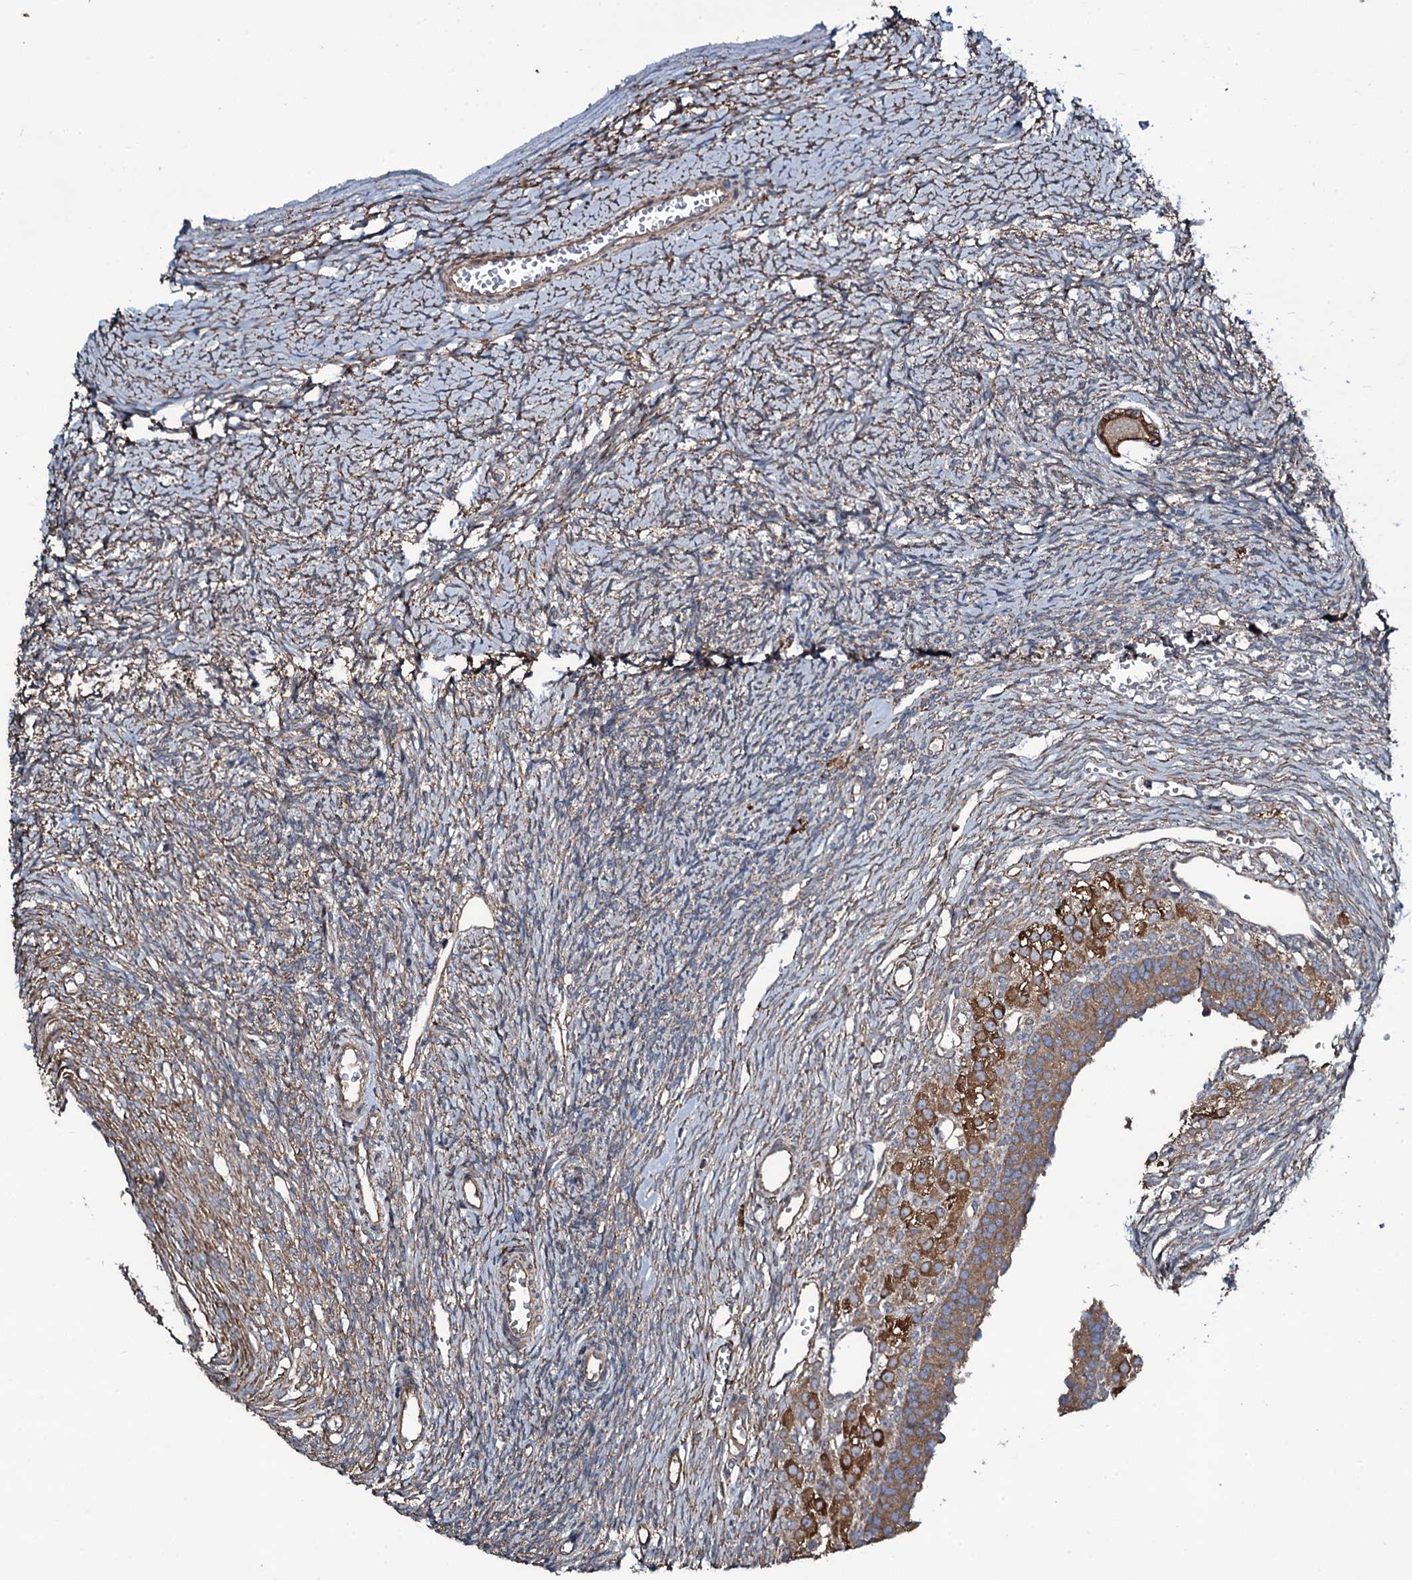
{"staining": {"intensity": "moderate", "quantity": ">75%", "location": "cytoplasmic/membranous"}, "tissue": "ovary", "cell_type": "Follicle cells", "image_type": "normal", "snomed": [{"axis": "morphology", "description": "Normal tissue, NOS"}, {"axis": "topography", "description": "Ovary"}], "caption": "Human ovary stained for a protein (brown) displays moderate cytoplasmic/membranous positive staining in approximately >75% of follicle cells.", "gene": "WIPF3", "patient": {"sex": "female", "age": 39}}